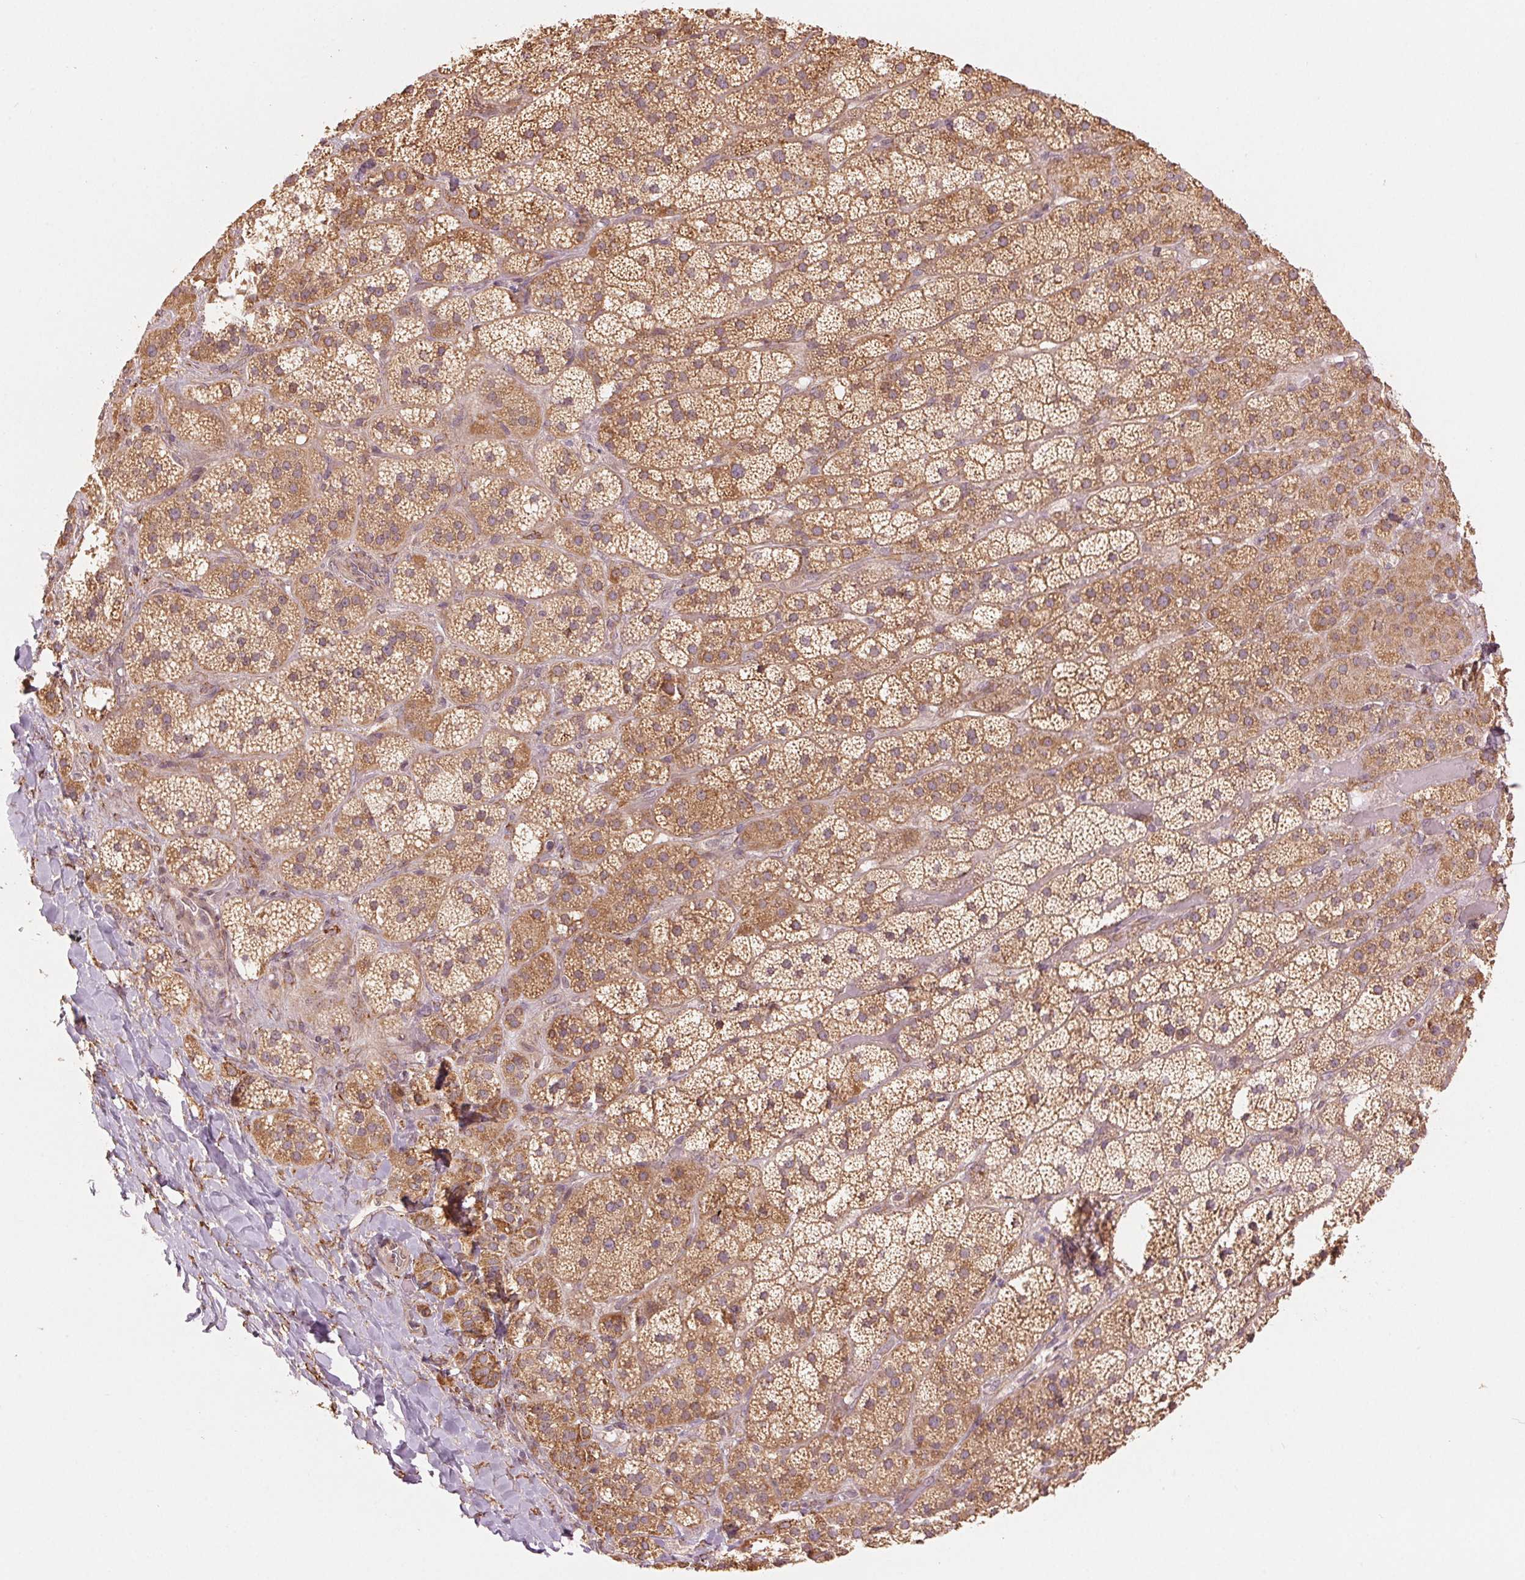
{"staining": {"intensity": "strong", "quantity": ">75%", "location": "cytoplasmic/membranous"}, "tissue": "adrenal gland", "cell_type": "Glandular cells", "image_type": "normal", "snomed": [{"axis": "morphology", "description": "Normal tissue, NOS"}, {"axis": "topography", "description": "Adrenal gland"}], "caption": "A high amount of strong cytoplasmic/membranous positivity is seen in about >75% of glandular cells in benign adrenal gland. (DAB (3,3'-diaminobenzidine) = brown stain, brightfield microscopy at high magnification).", "gene": "SLC20A1", "patient": {"sex": "male", "age": 57}}